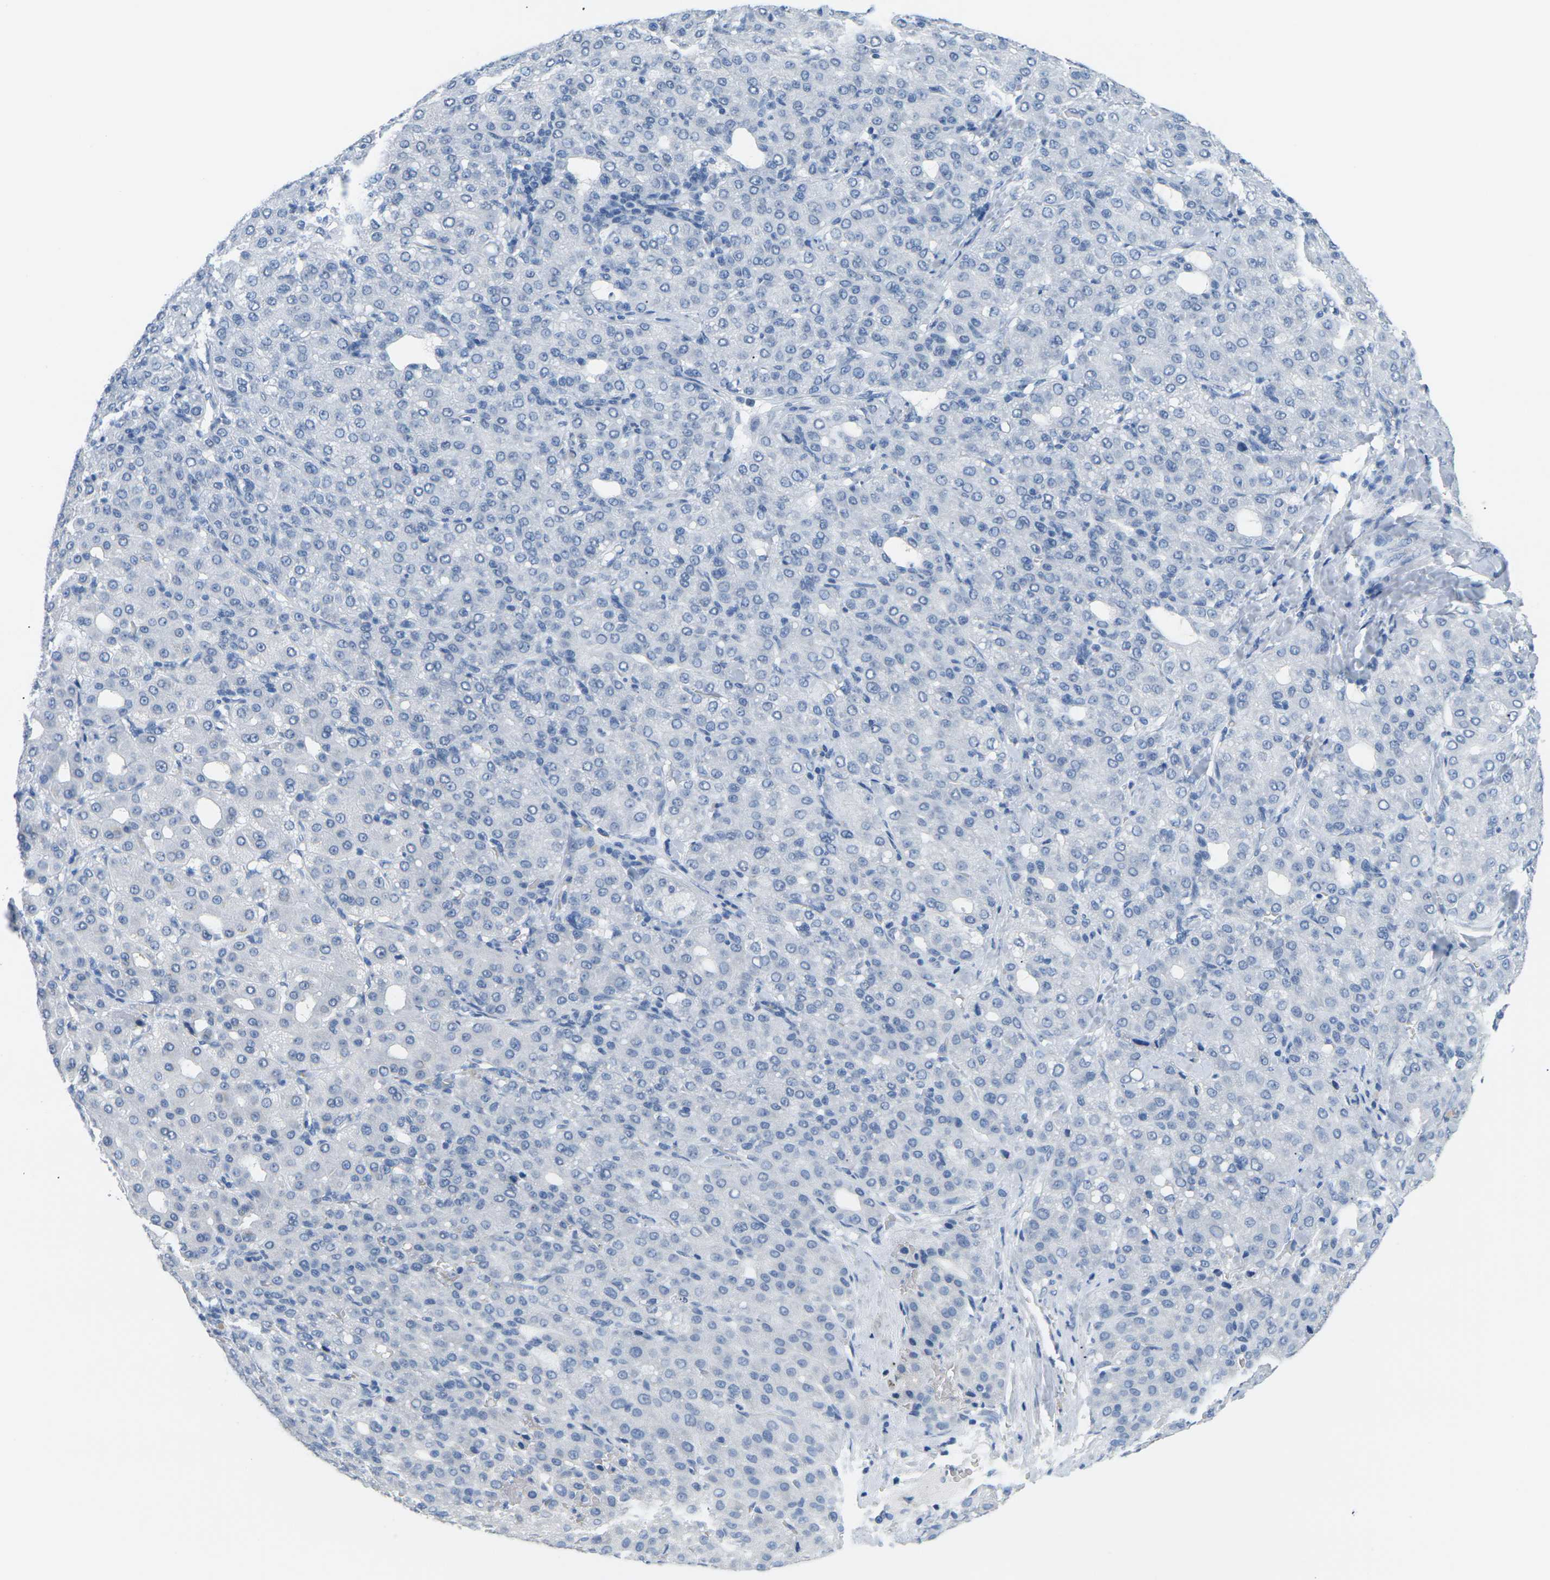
{"staining": {"intensity": "negative", "quantity": "none", "location": "none"}, "tissue": "liver cancer", "cell_type": "Tumor cells", "image_type": "cancer", "snomed": [{"axis": "morphology", "description": "Carcinoma, Hepatocellular, NOS"}, {"axis": "topography", "description": "Liver"}], "caption": "The IHC image has no significant expression in tumor cells of hepatocellular carcinoma (liver) tissue. The staining was performed using DAB to visualize the protein expression in brown, while the nuclei were stained in blue with hematoxylin (Magnification: 20x).", "gene": "CTAG1A", "patient": {"sex": "male", "age": 65}}